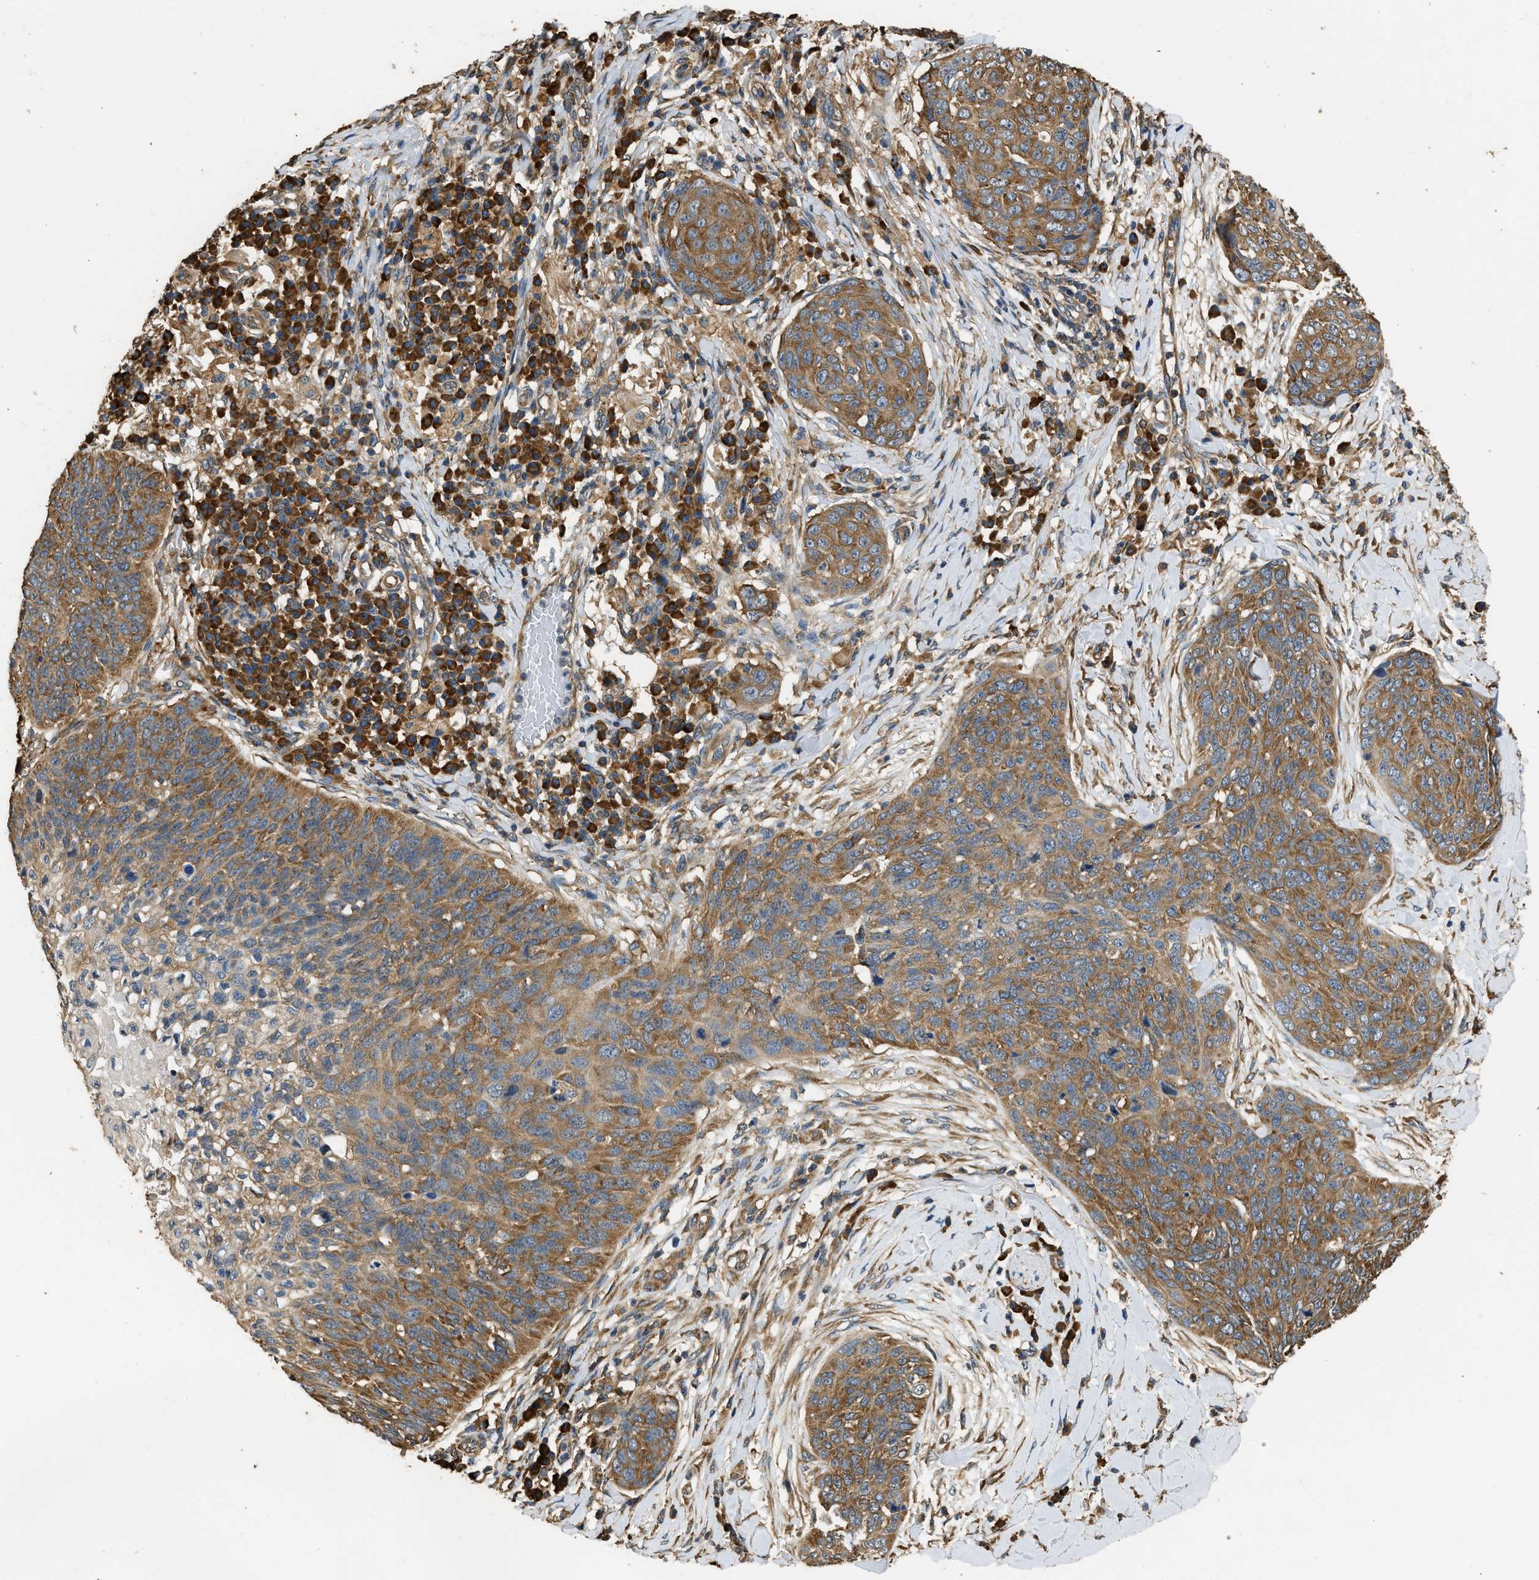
{"staining": {"intensity": "moderate", "quantity": ">75%", "location": "cytoplasmic/membranous"}, "tissue": "skin cancer", "cell_type": "Tumor cells", "image_type": "cancer", "snomed": [{"axis": "morphology", "description": "Squamous cell carcinoma in situ, NOS"}, {"axis": "morphology", "description": "Squamous cell carcinoma, NOS"}, {"axis": "topography", "description": "Skin"}], "caption": "Squamous cell carcinoma in situ (skin) stained for a protein (brown) reveals moderate cytoplasmic/membranous positive expression in approximately >75% of tumor cells.", "gene": "SLC36A4", "patient": {"sex": "male", "age": 93}}